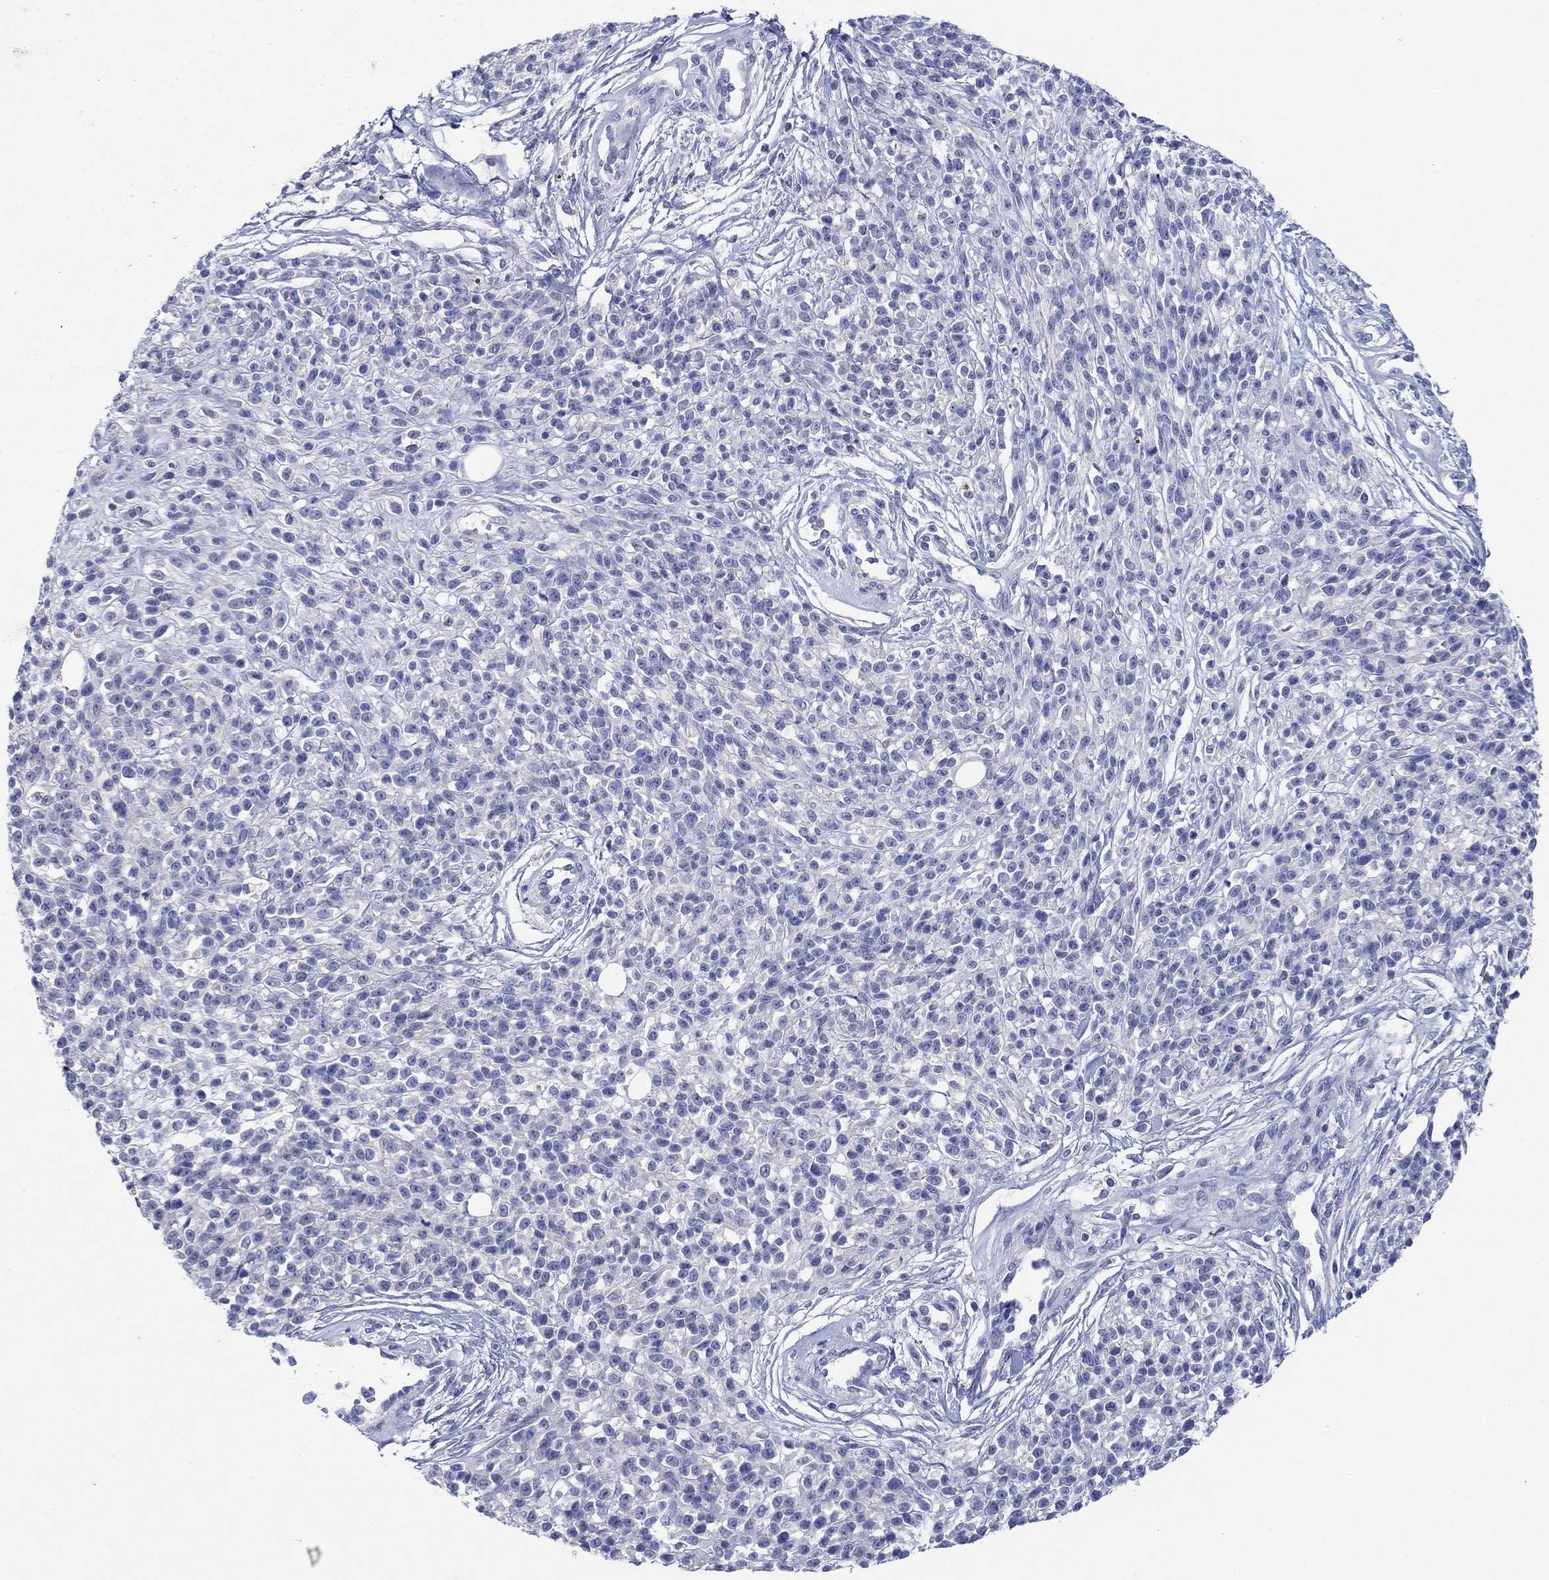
{"staining": {"intensity": "negative", "quantity": "none", "location": "none"}, "tissue": "melanoma", "cell_type": "Tumor cells", "image_type": "cancer", "snomed": [{"axis": "morphology", "description": "Malignant melanoma, NOS"}, {"axis": "topography", "description": "Skin"}, {"axis": "topography", "description": "Skin of trunk"}], "caption": "Tumor cells show no significant protein expression in melanoma.", "gene": "HDC", "patient": {"sex": "male", "age": 74}}